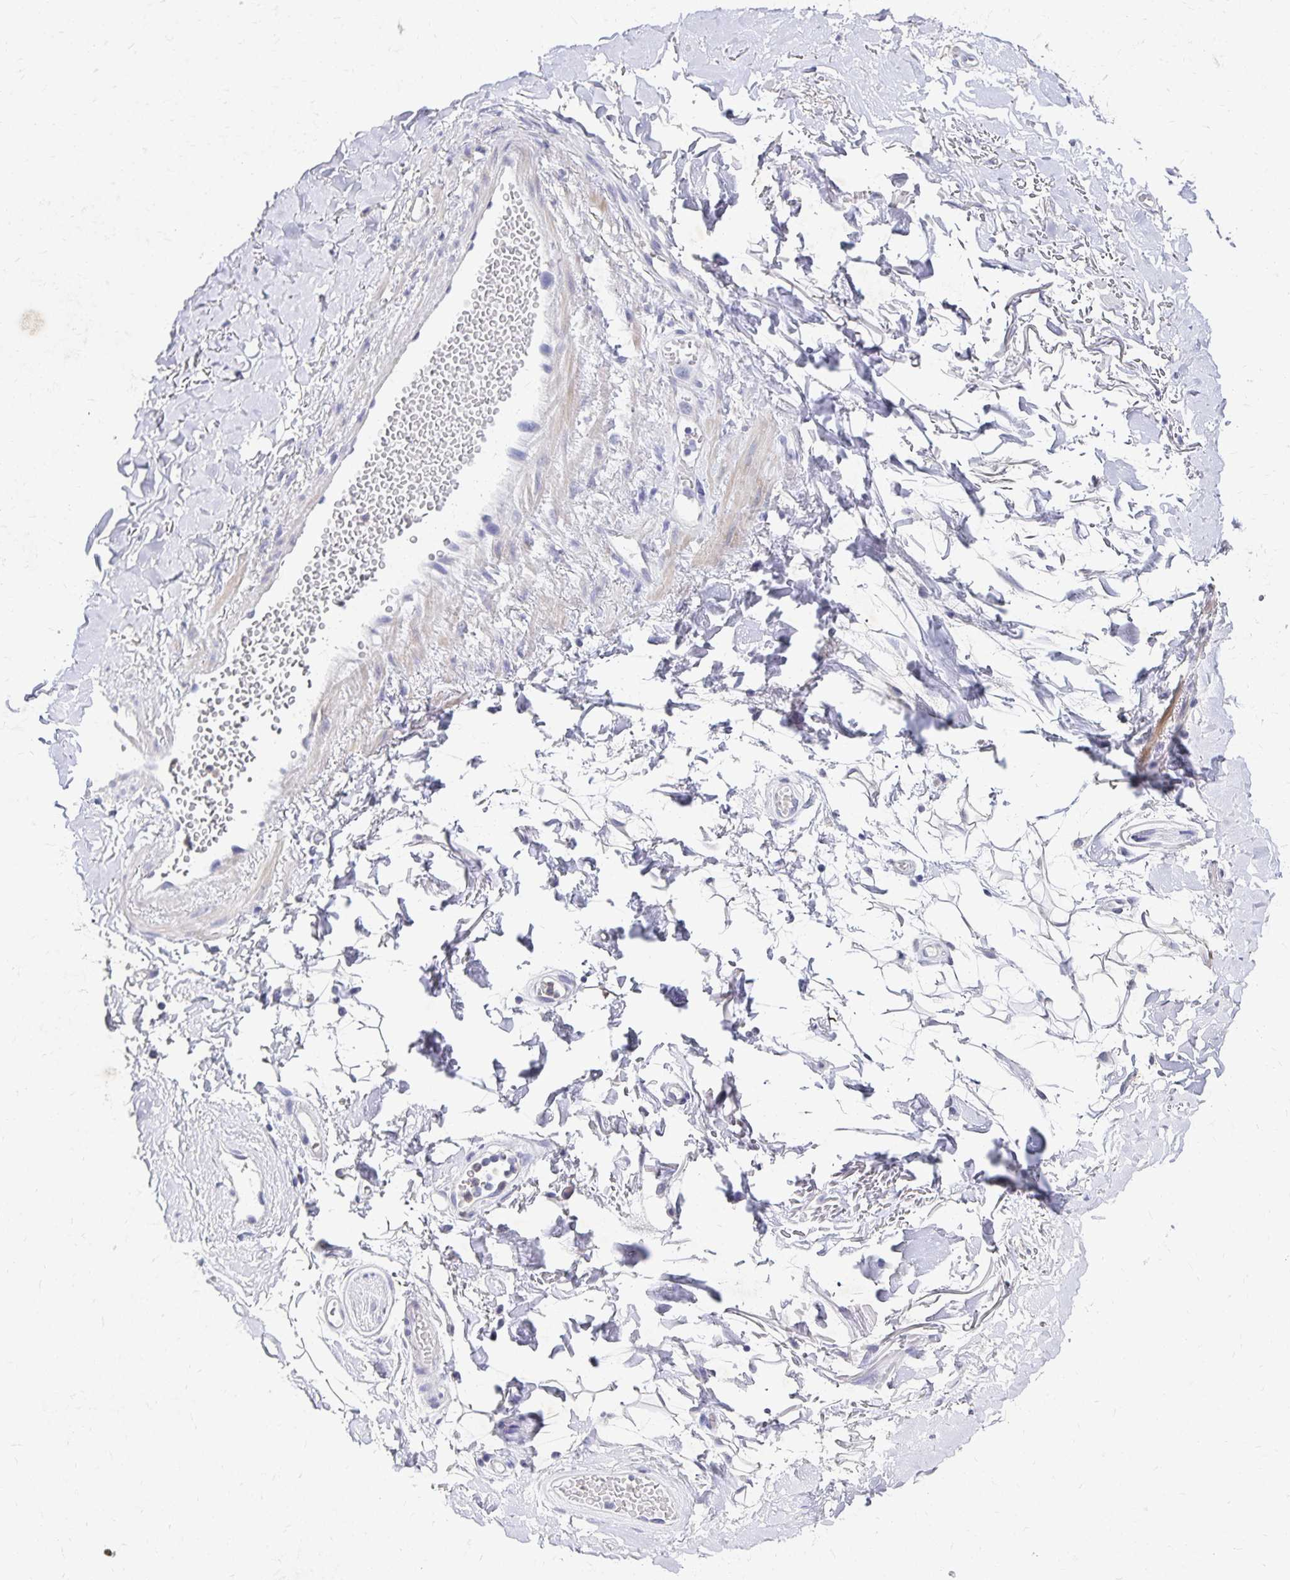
{"staining": {"intensity": "negative", "quantity": "none", "location": "none"}, "tissue": "adipose tissue", "cell_type": "Adipocytes", "image_type": "normal", "snomed": [{"axis": "morphology", "description": "Normal tissue, NOS"}, {"axis": "topography", "description": "Anal"}, {"axis": "topography", "description": "Peripheral nerve tissue"}], "caption": "DAB (3,3'-diaminobenzidine) immunohistochemical staining of unremarkable adipose tissue exhibits no significant positivity in adipocytes. (DAB (3,3'-diaminobenzidine) immunohistochemistry with hematoxylin counter stain).", "gene": "PAX5", "patient": {"sex": "male", "age": 78}}